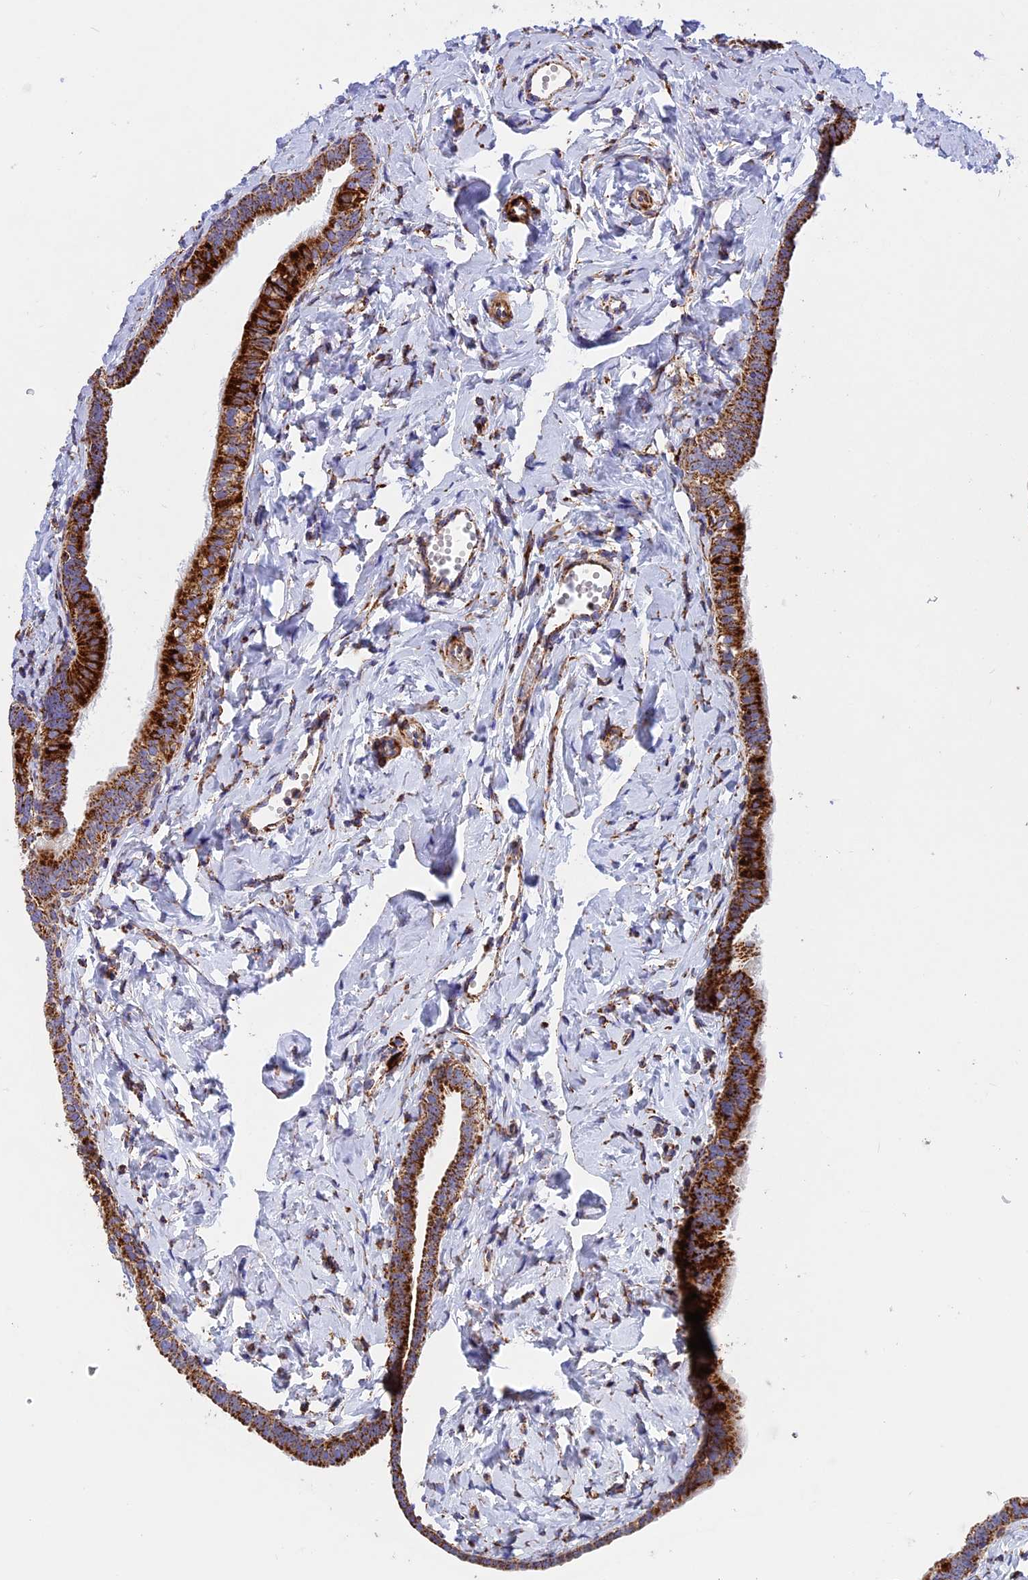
{"staining": {"intensity": "strong", "quantity": ">75%", "location": "cytoplasmic/membranous"}, "tissue": "fallopian tube", "cell_type": "Glandular cells", "image_type": "normal", "snomed": [{"axis": "morphology", "description": "Normal tissue, NOS"}, {"axis": "topography", "description": "Fallopian tube"}], "caption": "Protein analysis of unremarkable fallopian tube demonstrates strong cytoplasmic/membranous expression in about >75% of glandular cells.", "gene": "UQCRB", "patient": {"sex": "female", "age": 66}}